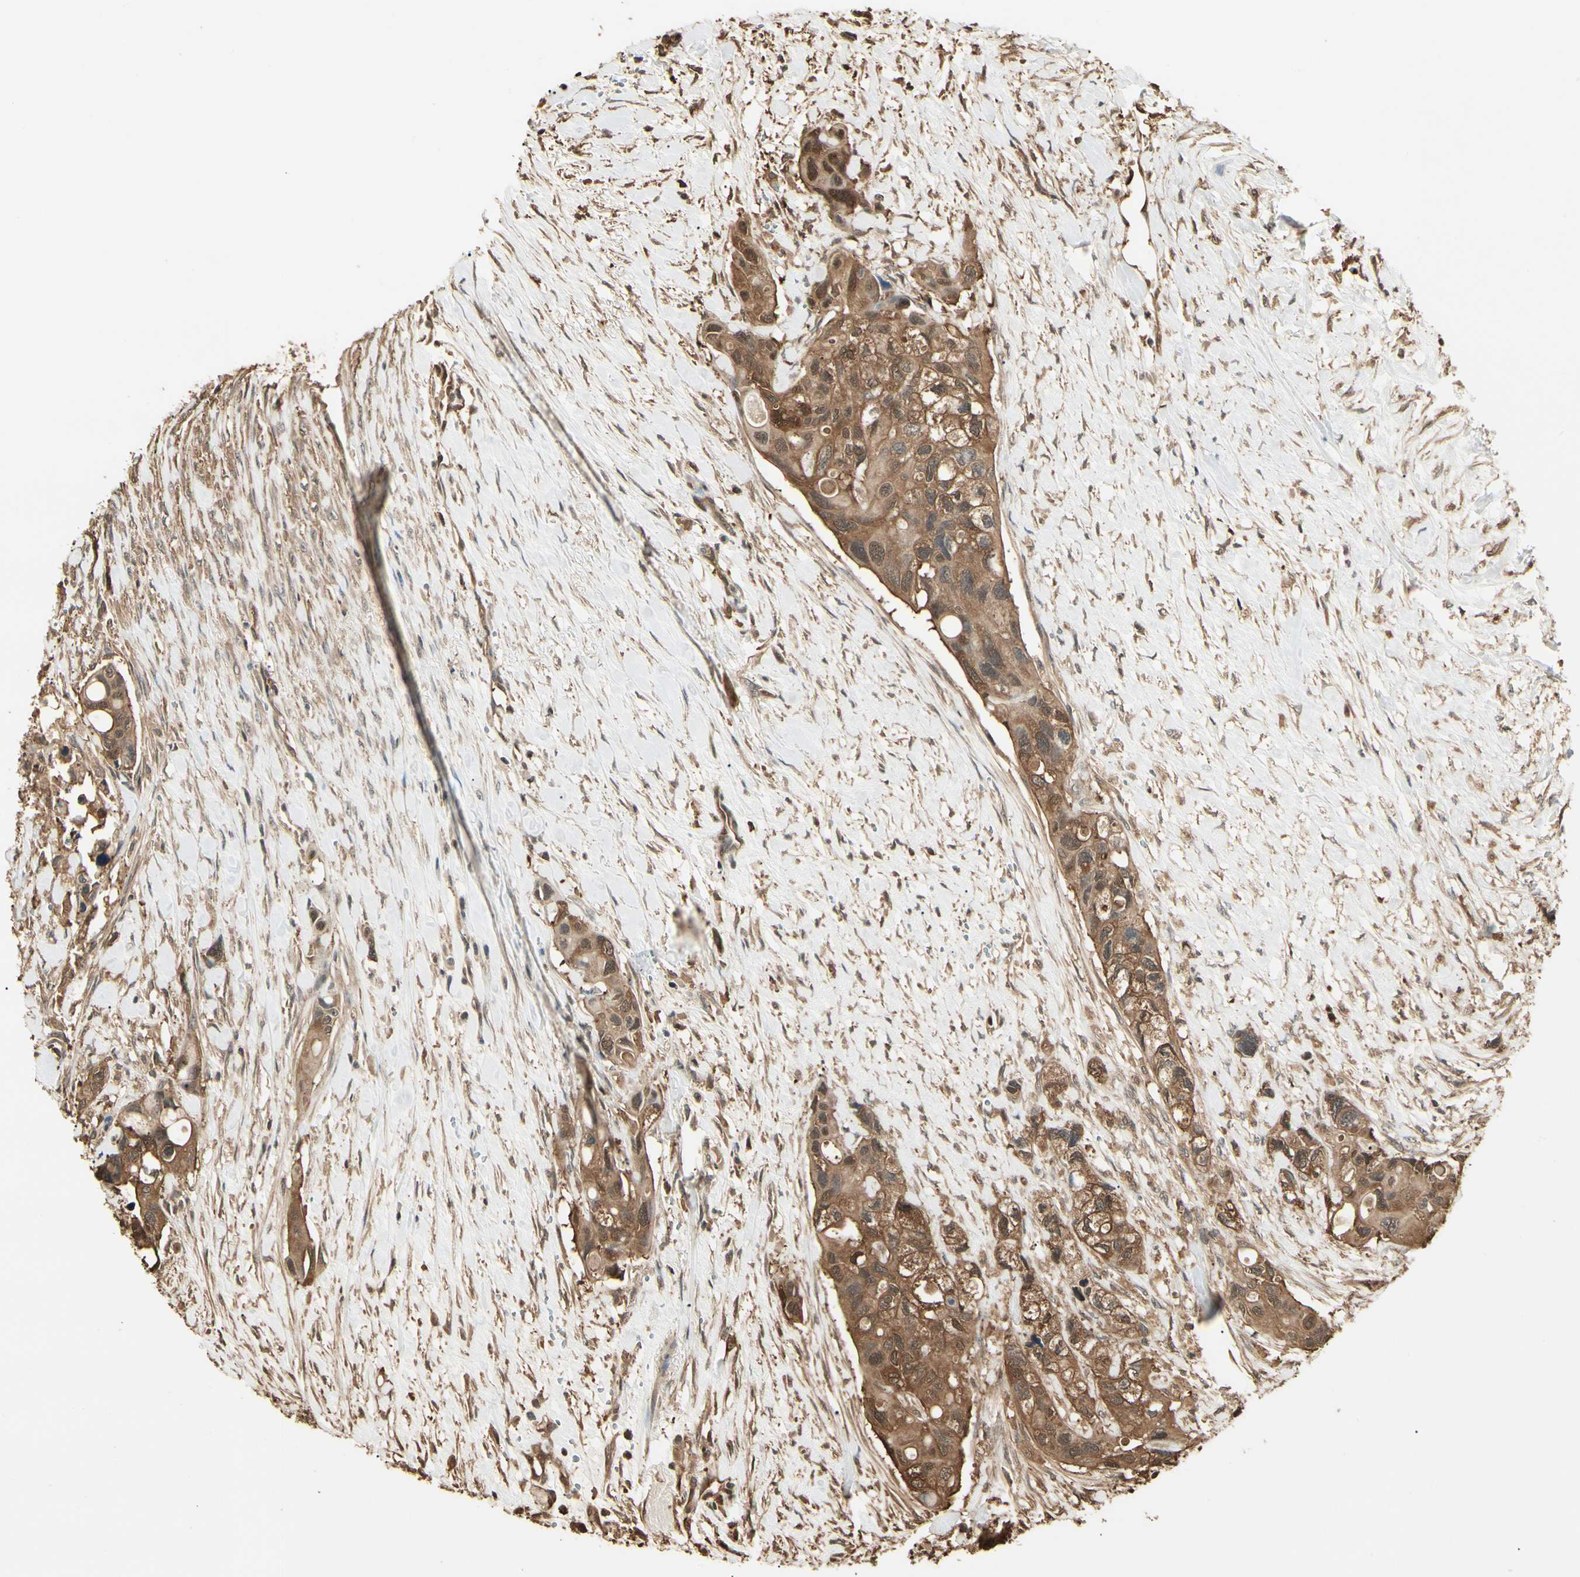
{"staining": {"intensity": "moderate", "quantity": ">75%", "location": "cytoplasmic/membranous,nuclear"}, "tissue": "colorectal cancer", "cell_type": "Tumor cells", "image_type": "cancer", "snomed": [{"axis": "morphology", "description": "Adenocarcinoma, NOS"}, {"axis": "topography", "description": "Colon"}], "caption": "Immunohistochemical staining of colorectal adenocarcinoma shows medium levels of moderate cytoplasmic/membranous and nuclear staining in about >75% of tumor cells.", "gene": "YWHAE", "patient": {"sex": "female", "age": 57}}